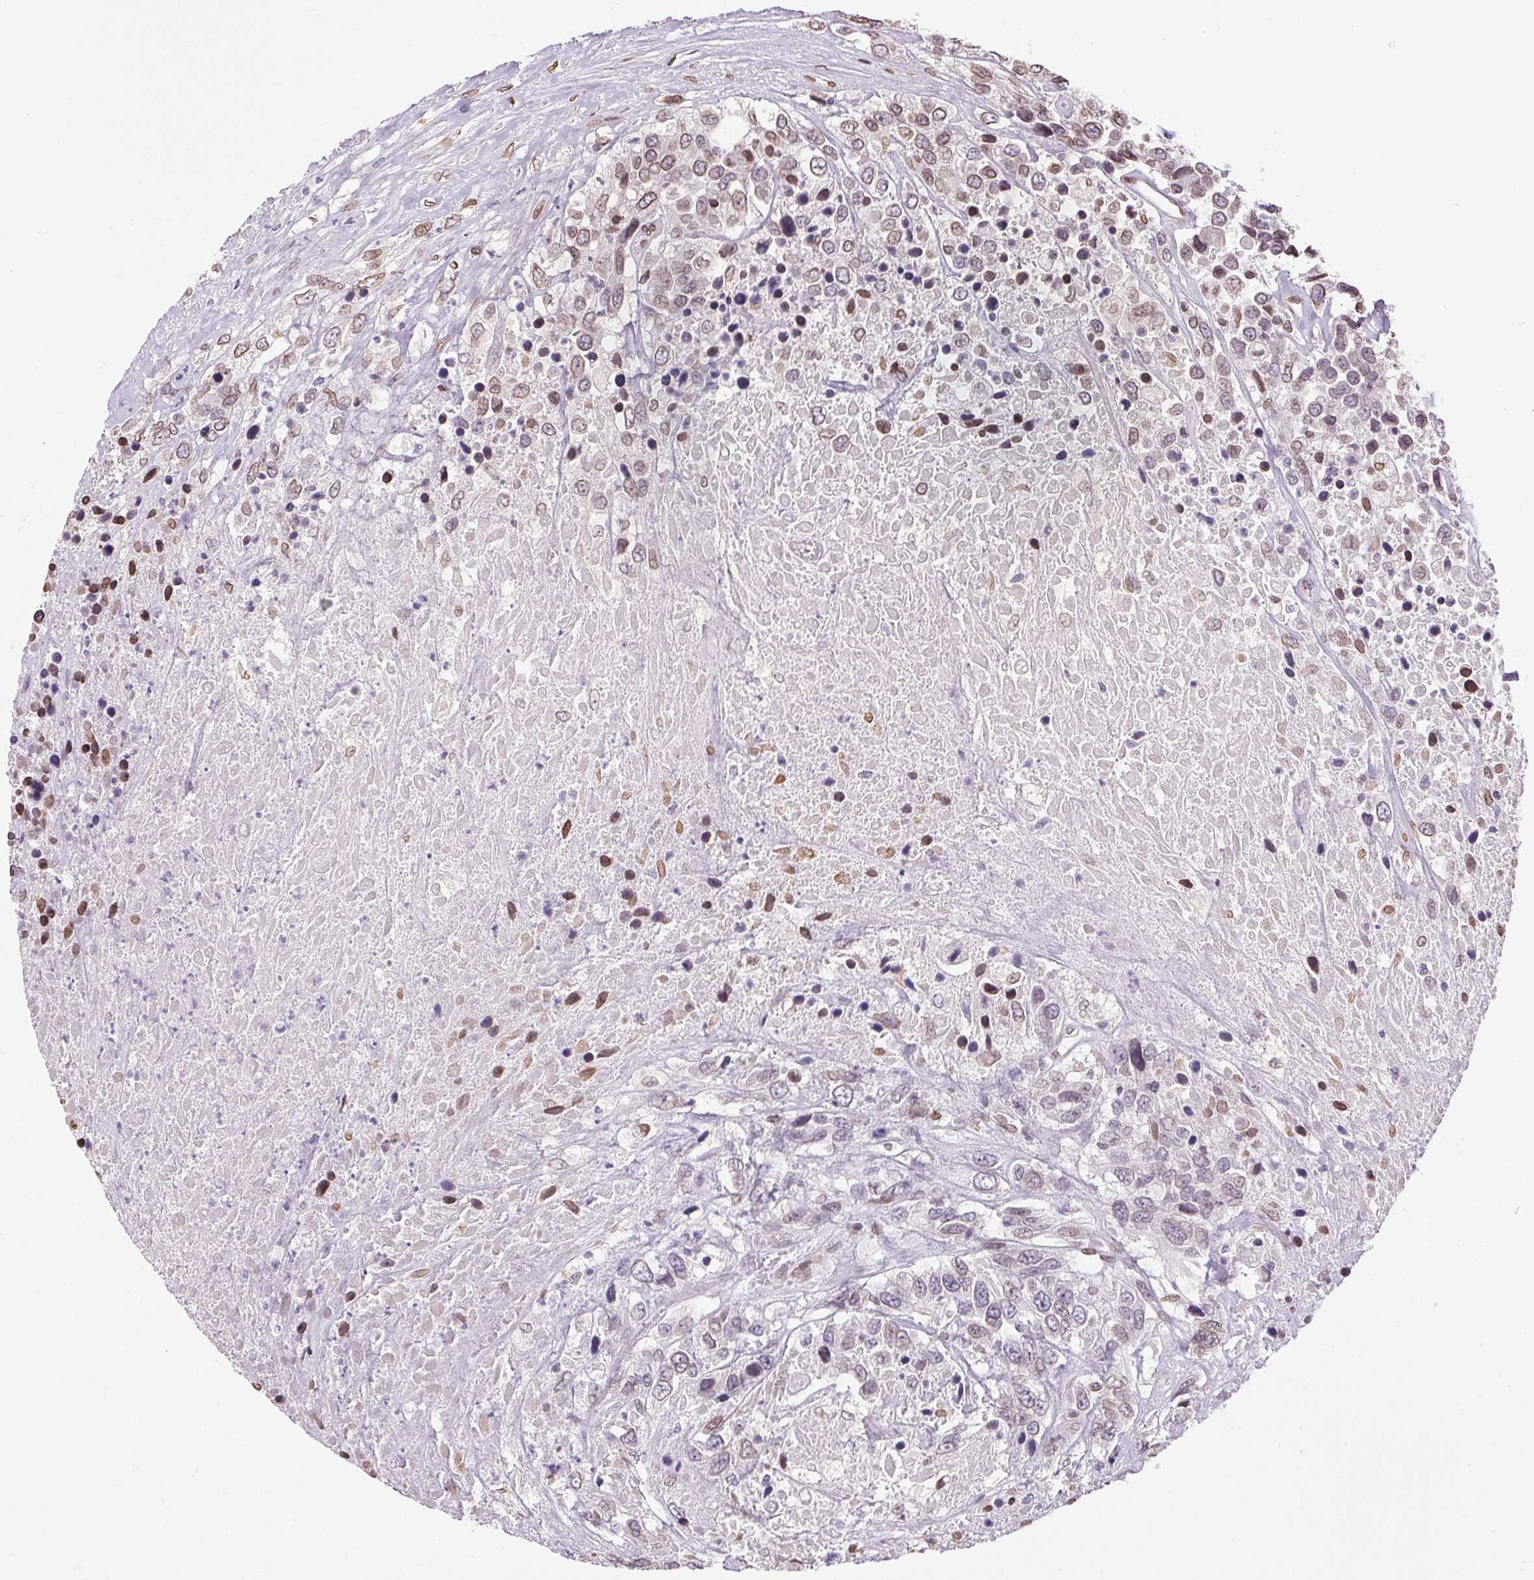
{"staining": {"intensity": "weak", "quantity": ">75%", "location": "cytoplasmic/membranous,nuclear"}, "tissue": "urothelial cancer", "cell_type": "Tumor cells", "image_type": "cancer", "snomed": [{"axis": "morphology", "description": "Urothelial carcinoma, High grade"}, {"axis": "topography", "description": "Urinary bladder"}], "caption": "High-power microscopy captured an immunohistochemistry (IHC) image of urothelial cancer, revealing weak cytoplasmic/membranous and nuclear positivity in about >75% of tumor cells.", "gene": "TMEM175", "patient": {"sex": "female", "age": 70}}